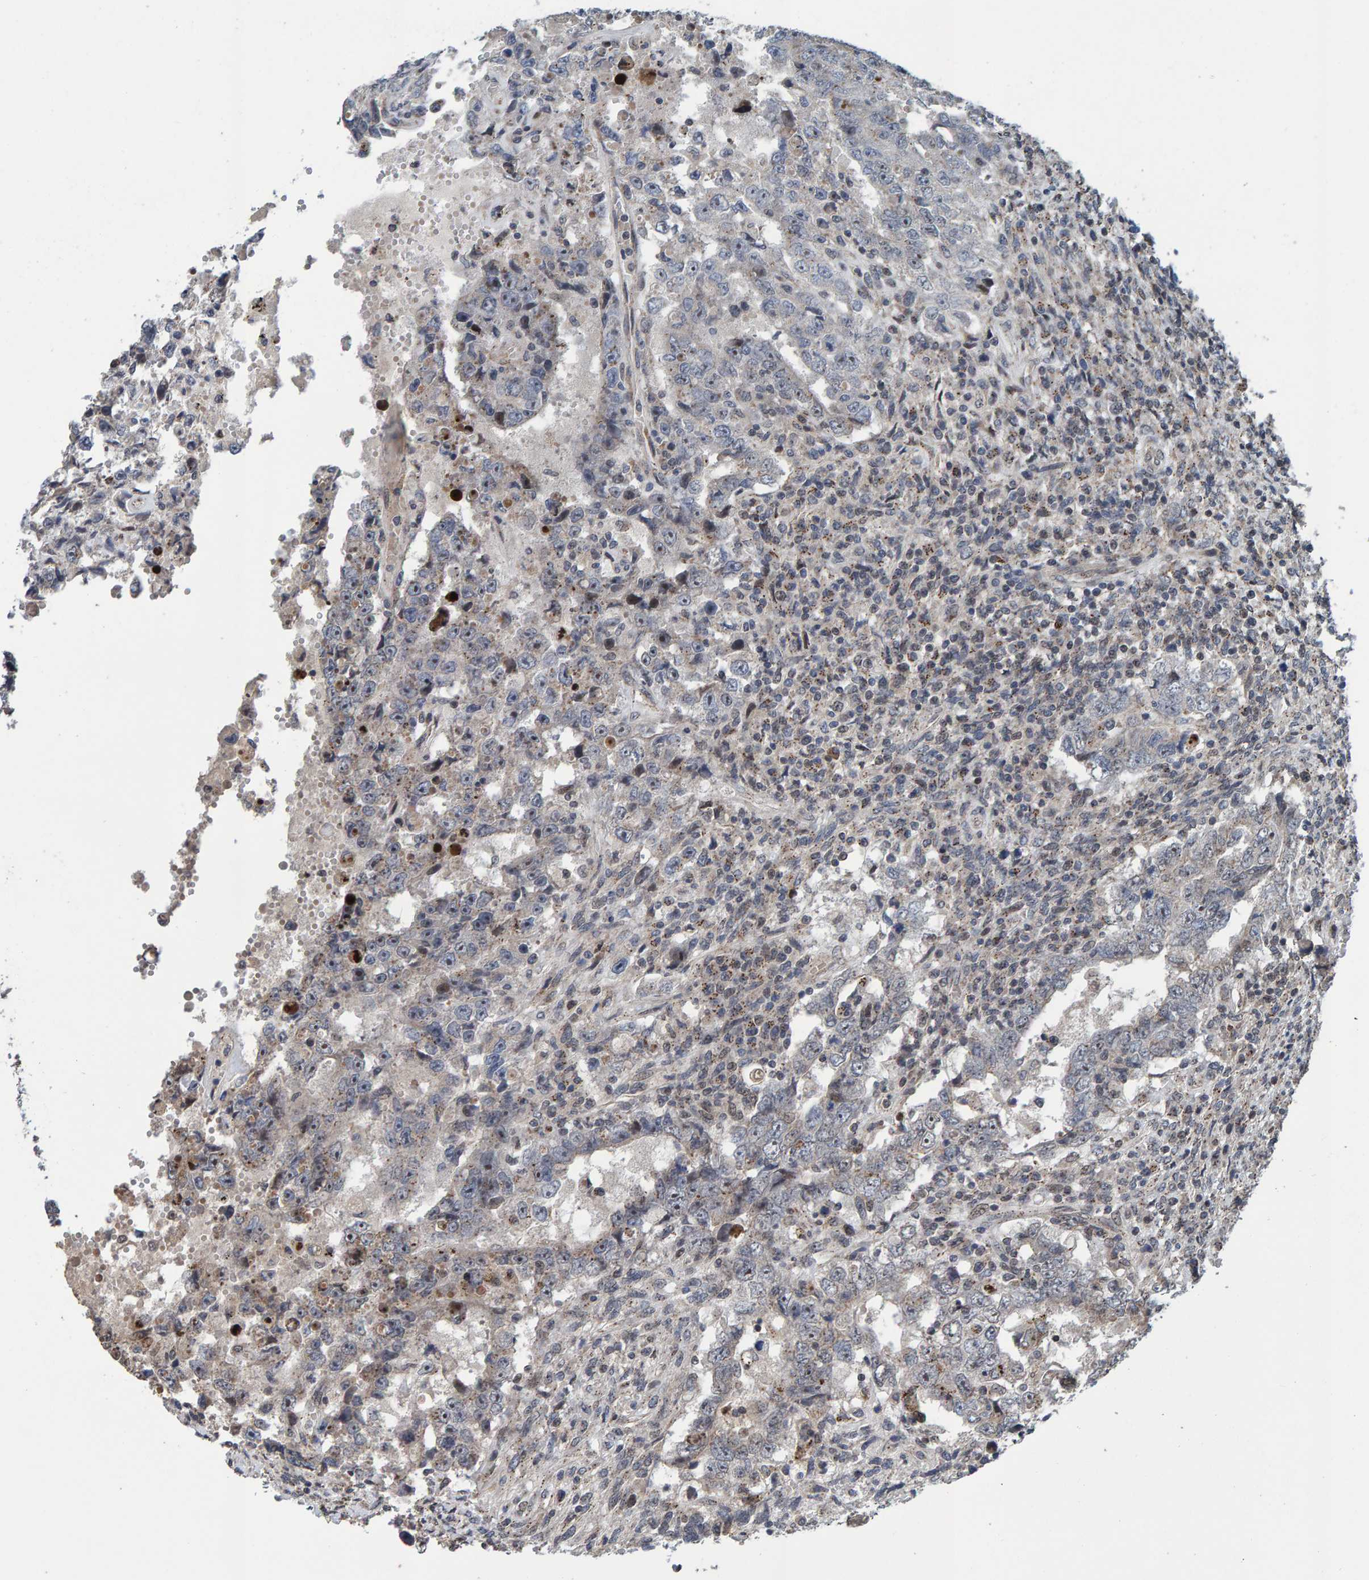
{"staining": {"intensity": "weak", "quantity": "<25%", "location": "nuclear"}, "tissue": "testis cancer", "cell_type": "Tumor cells", "image_type": "cancer", "snomed": [{"axis": "morphology", "description": "Carcinoma, Embryonal, NOS"}, {"axis": "topography", "description": "Testis"}], "caption": "DAB immunohistochemical staining of human testis cancer reveals no significant staining in tumor cells.", "gene": "CCDC25", "patient": {"sex": "male", "age": 26}}